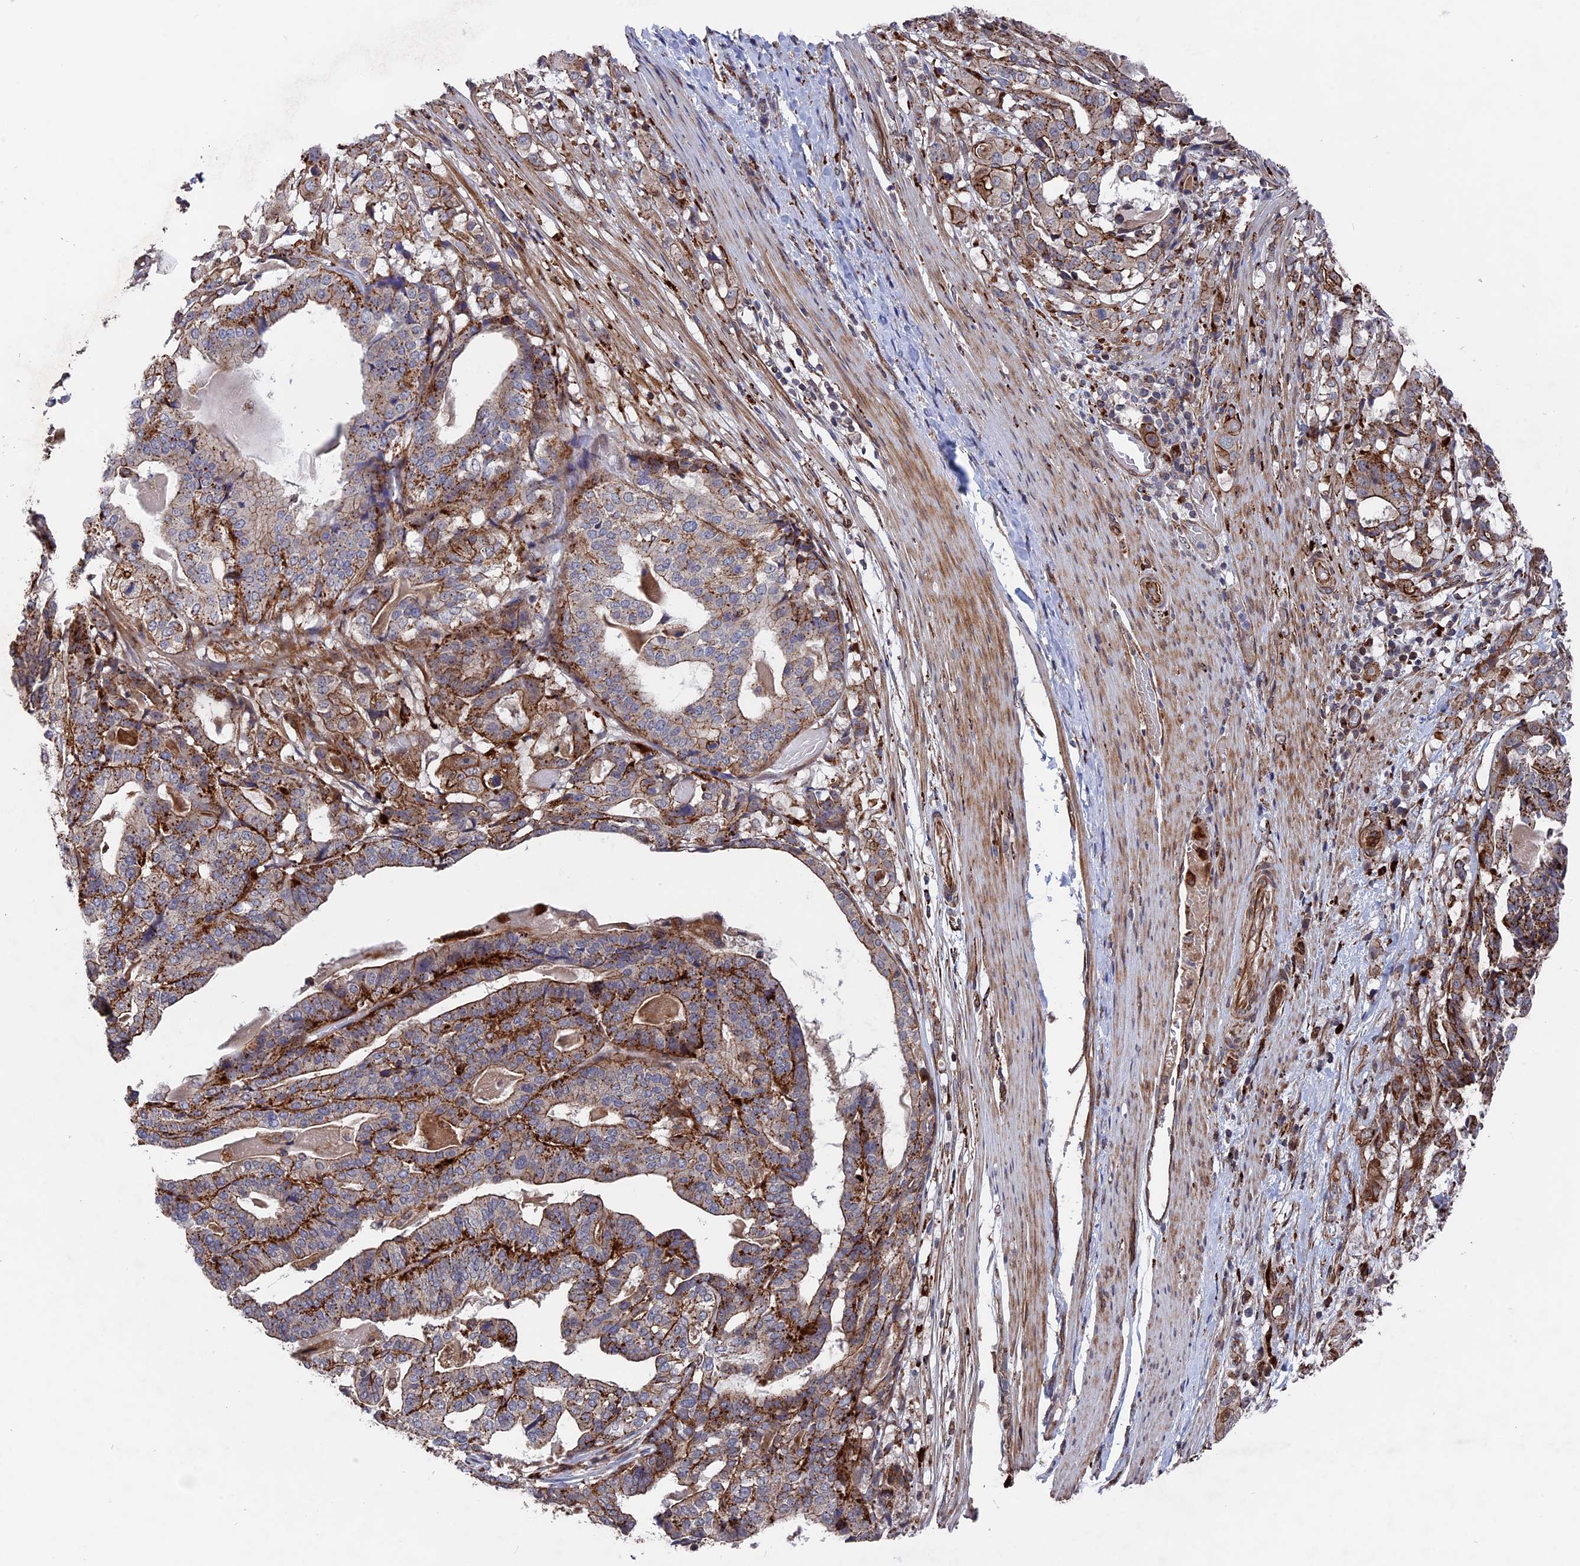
{"staining": {"intensity": "moderate", "quantity": "25%-75%", "location": "cytoplasmic/membranous"}, "tissue": "stomach cancer", "cell_type": "Tumor cells", "image_type": "cancer", "snomed": [{"axis": "morphology", "description": "Adenocarcinoma, NOS"}, {"axis": "topography", "description": "Stomach"}], "caption": "Stomach cancer (adenocarcinoma) stained for a protein demonstrates moderate cytoplasmic/membranous positivity in tumor cells.", "gene": "NOSIP", "patient": {"sex": "male", "age": 48}}